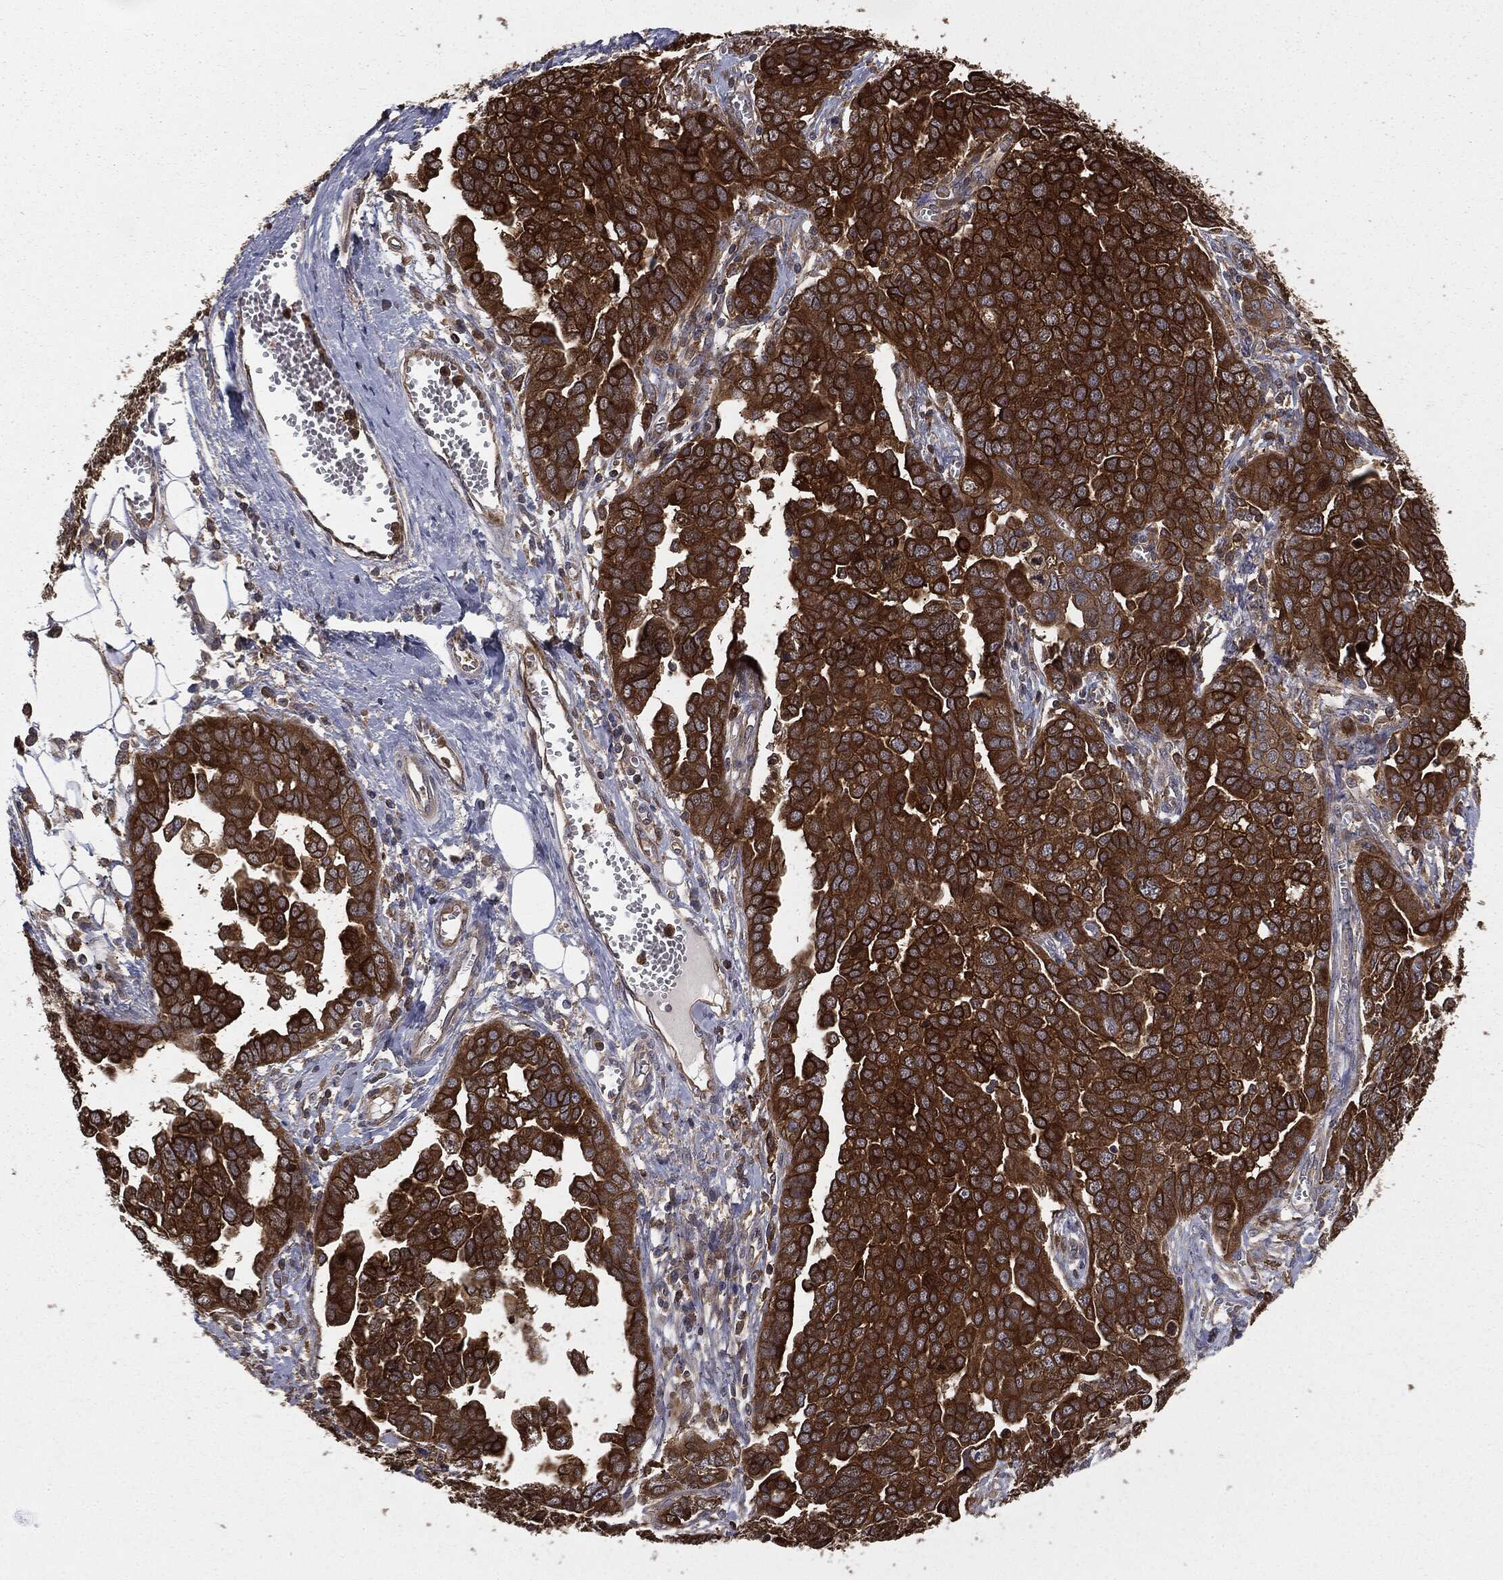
{"staining": {"intensity": "strong", "quantity": ">75%", "location": "cytoplasmic/membranous"}, "tissue": "ovarian cancer", "cell_type": "Tumor cells", "image_type": "cancer", "snomed": [{"axis": "morphology", "description": "Cystadenocarcinoma, serous, NOS"}, {"axis": "topography", "description": "Ovary"}], "caption": "Immunohistochemical staining of human serous cystadenocarcinoma (ovarian) exhibits high levels of strong cytoplasmic/membranous staining in about >75% of tumor cells.", "gene": "GNB5", "patient": {"sex": "female", "age": 59}}